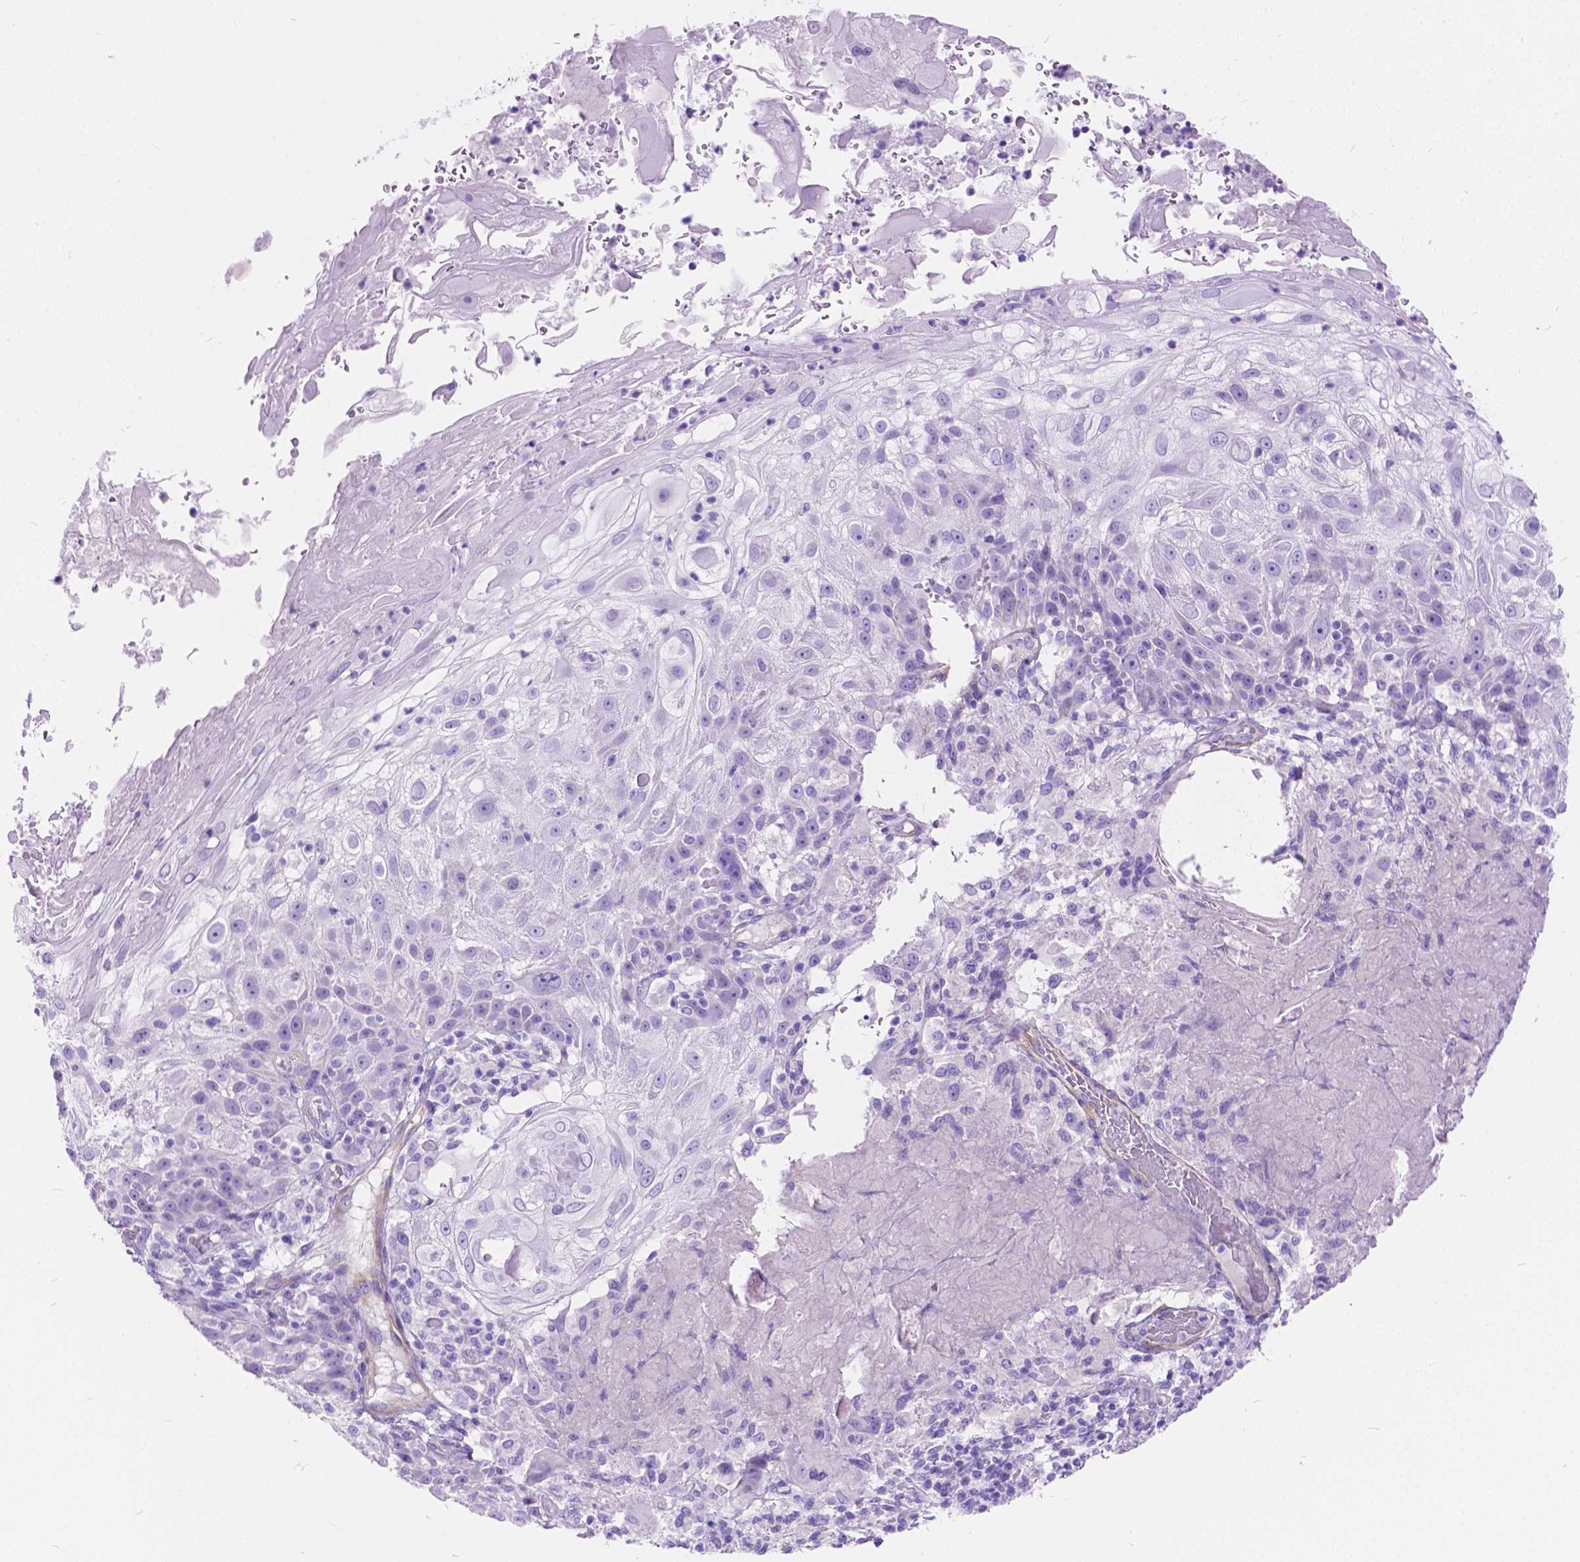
{"staining": {"intensity": "negative", "quantity": "none", "location": "none"}, "tissue": "skin cancer", "cell_type": "Tumor cells", "image_type": "cancer", "snomed": [{"axis": "morphology", "description": "Normal tissue, NOS"}, {"axis": "morphology", "description": "Squamous cell carcinoma, NOS"}, {"axis": "topography", "description": "Skin"}], "caption": "Immunohistochemistry (IHC) of skin cancer (squamous cell carcinoma) shows no positivity in tumor cells.", "gene": "CHRM1", "patient": {"sex": "female", "age": 83}}